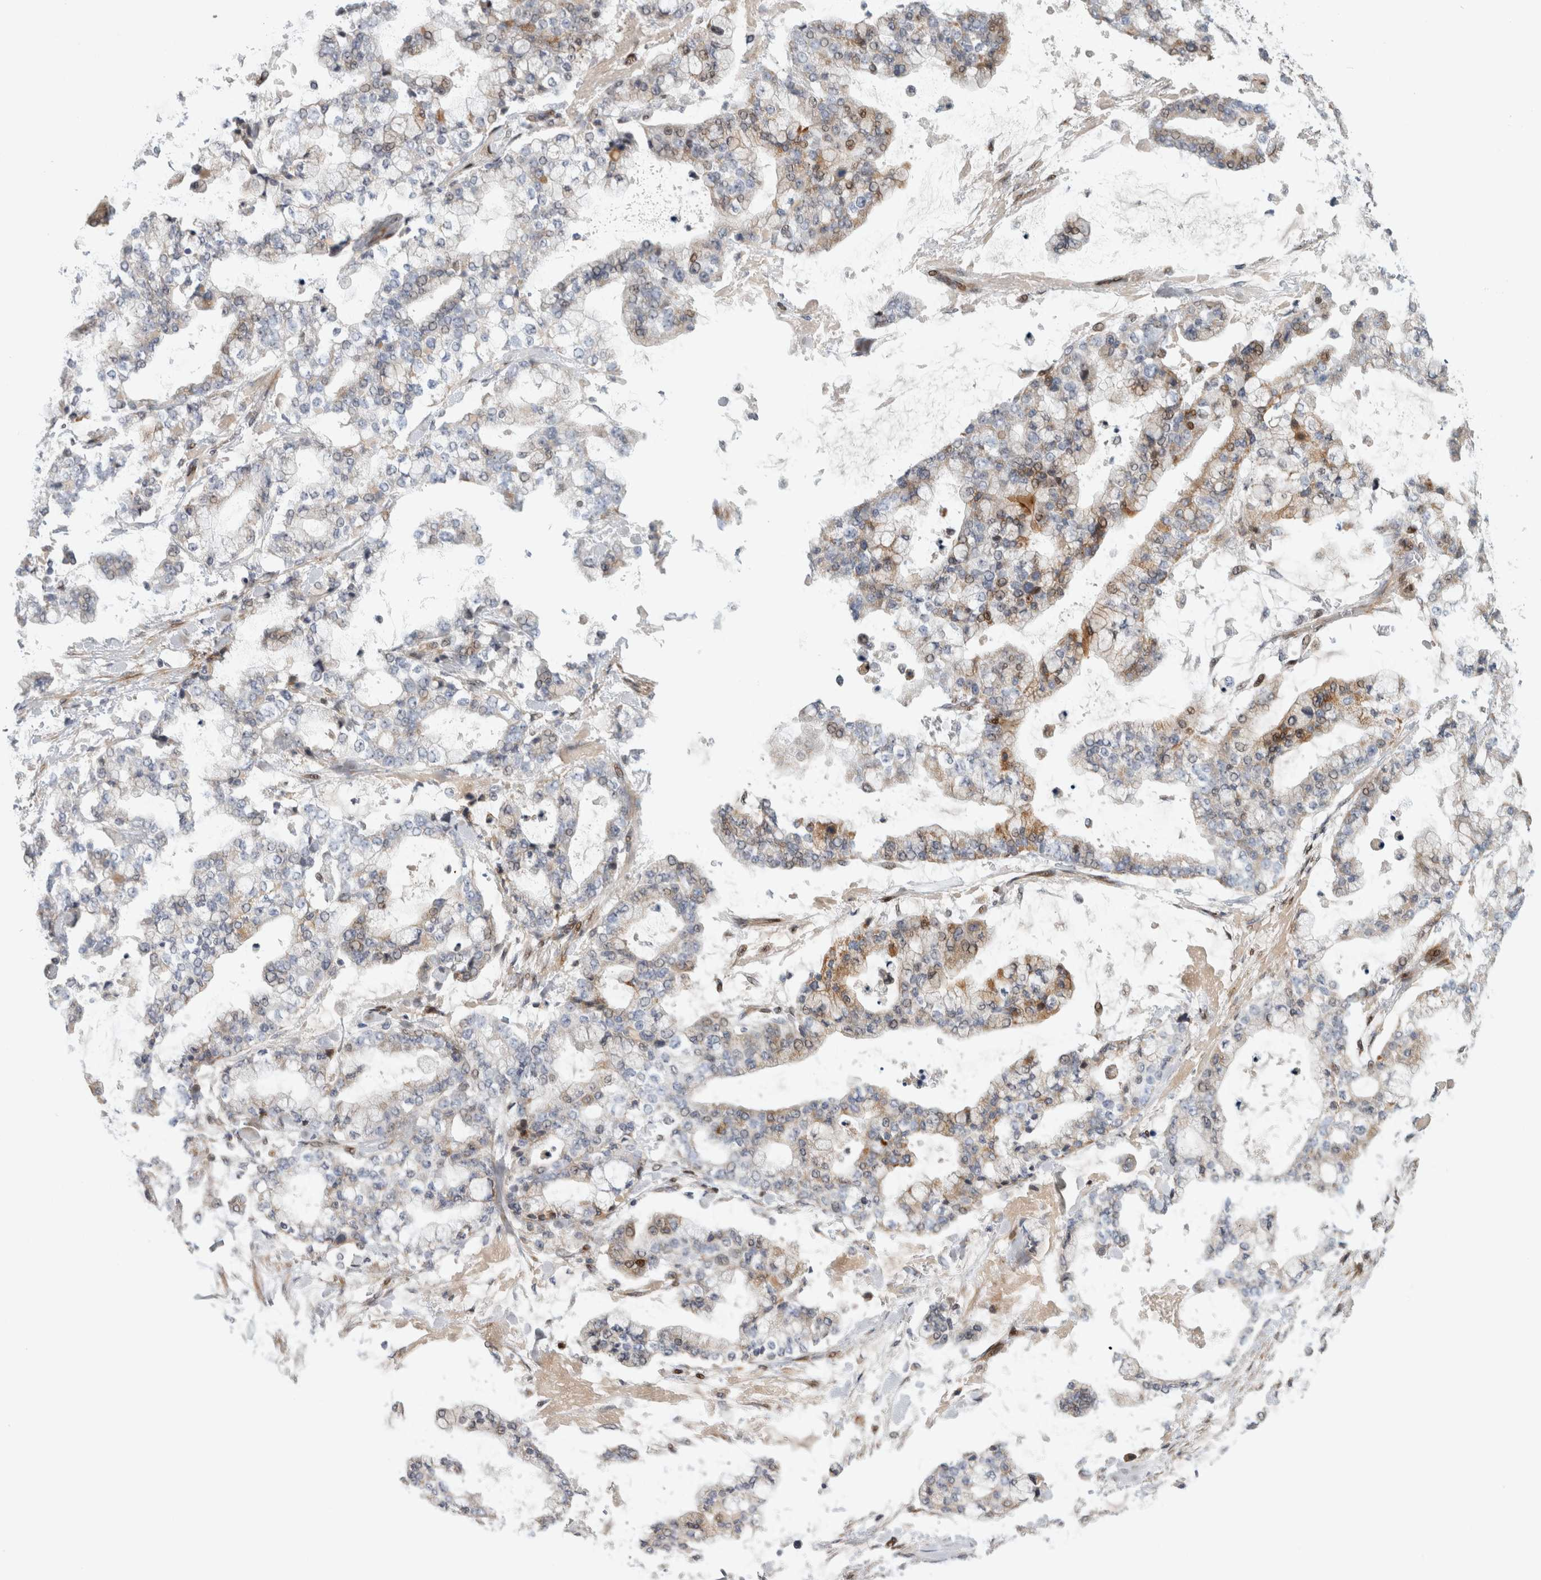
{"staining": {"intensity": "moderate", "quantity": "<25%", "location": "cytoplasmic/membranous"}, "tissue": "stomach cancer", "cell_type": "Tumor cells", "image_type": "cancer", "snomed": [{"axis": "morphology", "description": "Normal tissue, NOS"}, {"axis": "morphology", "description": "Adenocarcinoma, NOS"}, {"axis": "topography", "description": "Stomach, upper"}, {"axis": "topography", "description": "Stomach"}], "caption": "IHC of human adenocarcinoma (stomach) exhibits low levels of moderate cytoplasmic/membranous staining in approximately <25% of tumor cells.", "gene": "RBM48", "patient": {"sex": "male", "age": 76}}